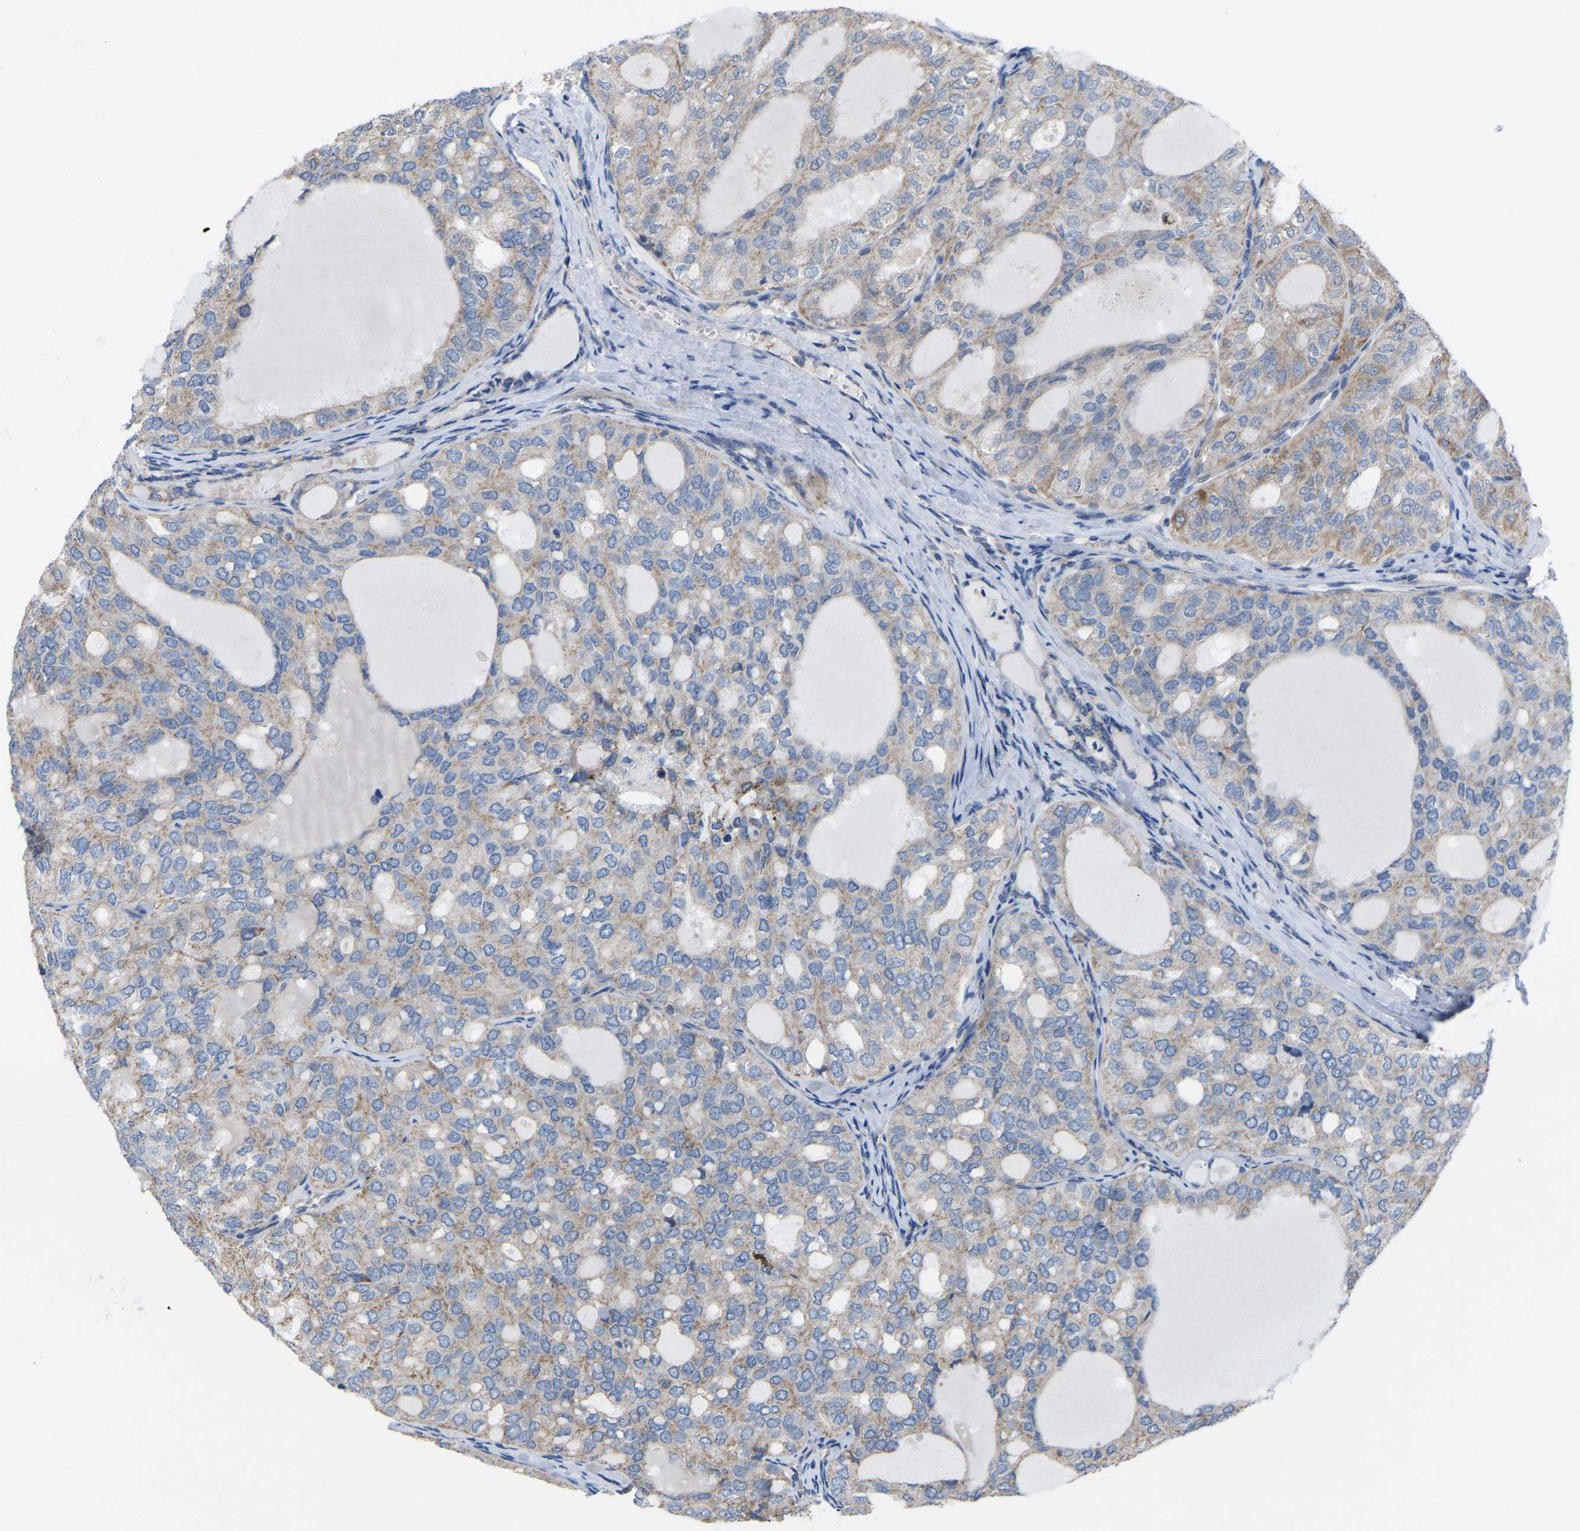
{"staining": {"intensity": "weak", "quantity": ">75%", "location": "cytoplasmic/membranous"}, "tissue": "thyroid cancer", "cell_type": "Tumor cells", "image_type": "cancer", "snomed": [{"axis": "morphology", "description": "Follicular adenoma carcinoma, NOS"}, {"axis": "topography", "description": "Thyroid gland"}], "caption": "Follicular adenoma carcinoma (thyroid) stained with a brown dye displays weak cytoplasmic/membranous positive staining in approximately >75% of tumor cells.", "gene": "BCL10", "patient": {"sex": "male", "age": 75}}